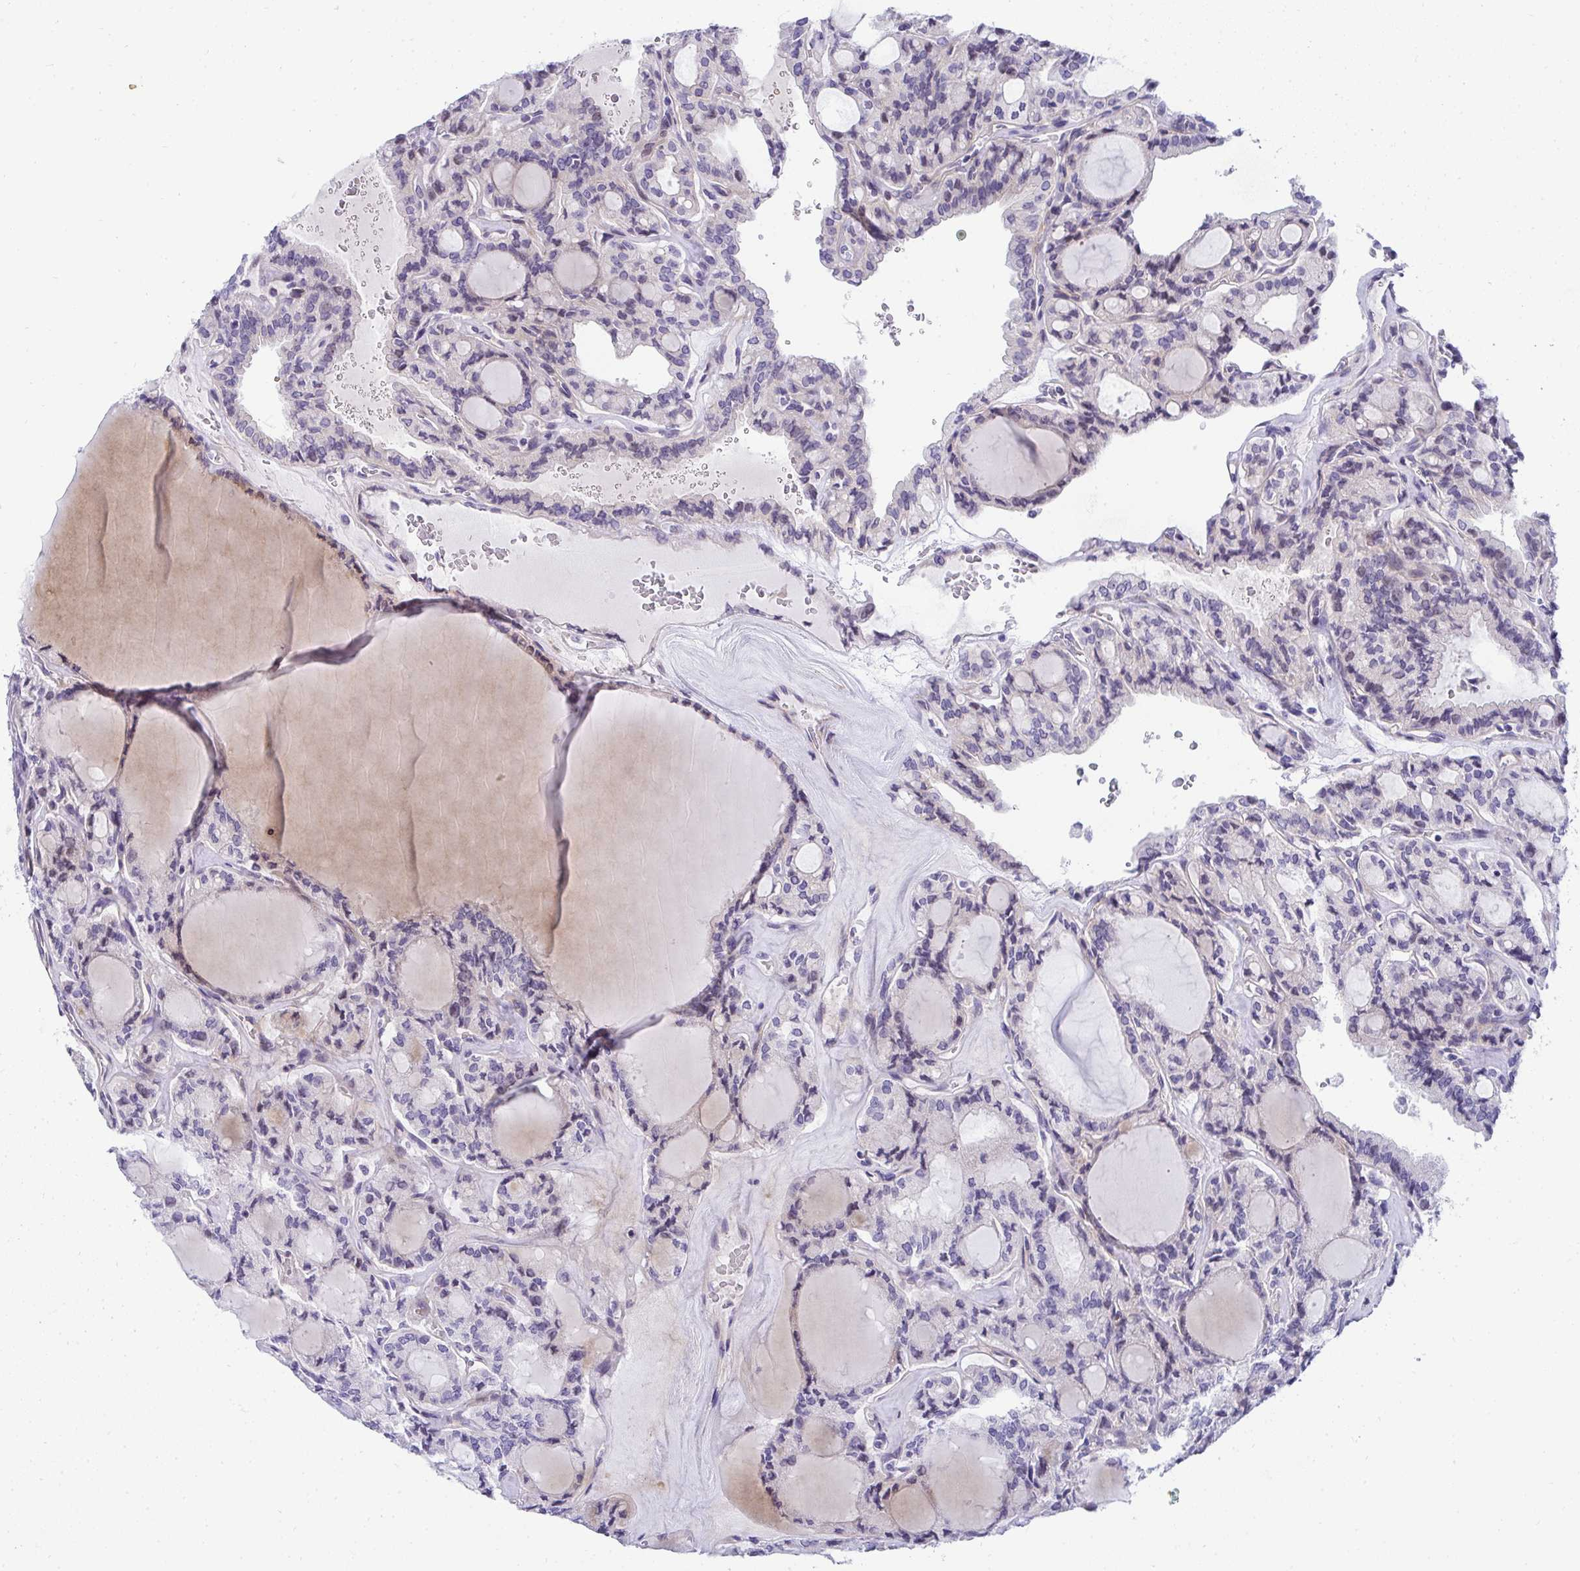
{"staining": {"intensity": "negative", "quantity": "none", "location": "none"}, "tissue": "thyroid cancer", "cell_type": "Tumor cells", "image_type": "cancer", "snomed": [{"axis": "morphology", "description": "Papillary adenocarcinoma, NOS"}, {"axis": "topography", "description": "Thyroid gland"}], "caption": "The IHC micrograph has no significant expression in tumor cells of thyroid cancer (papillary adenocarcinoma) tissue.", "gene": "AK5", "patient": {"sex": "male", "age": 87}}